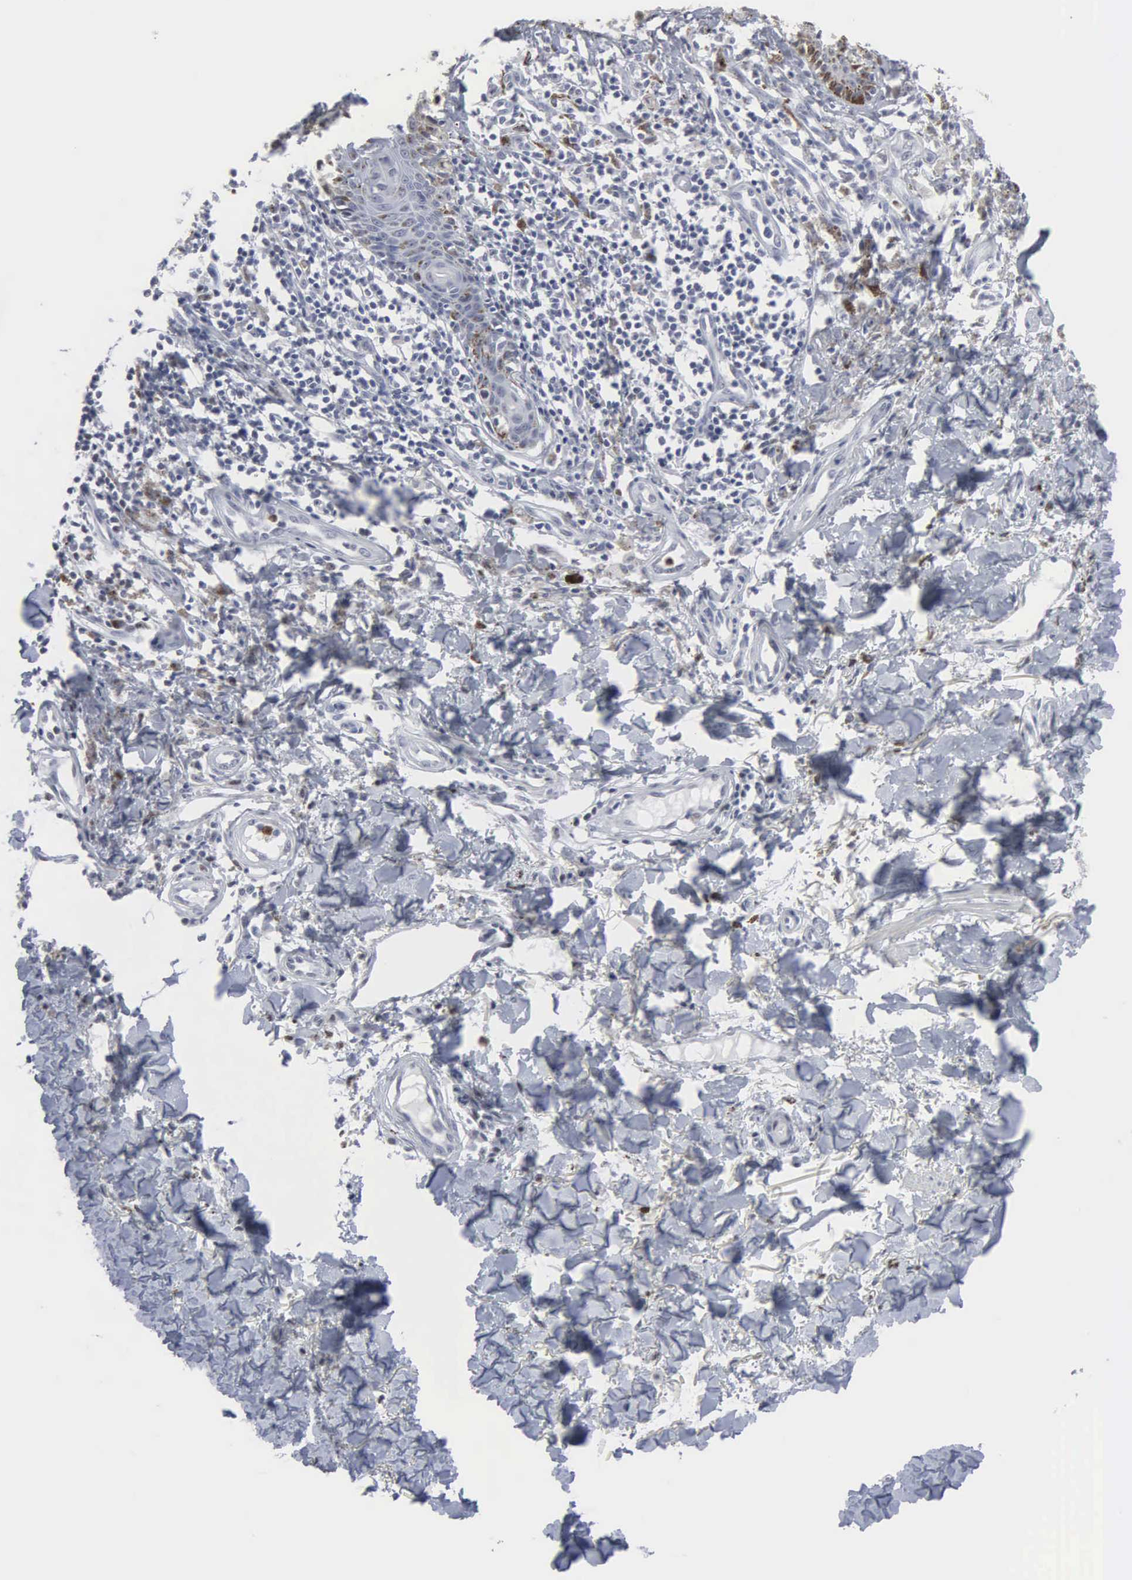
{"staining": {"intensity": "weak", "quantity": "<25%", "location": "cytoplasmic/membranous"}, "tissue": "melanoma", "cell_type": "Tumor cells", "image_type": "cancer", "snomed": [{"axis": "morphology", "description": "Malignant melanoma, NOS"}, {"axis": "topography", "description": "Skin"}], "caption": "The micrograph exhibits no staining of tumor cells in melanoma. (Stains: DAB (3,3'-diaminobenzidine) IHC with hematoxylin counter stain, Microscopy: brightfield microscopy at high magnification).", "gene": "SPIN3", "patient": {"sex": "female", "age": 52}}